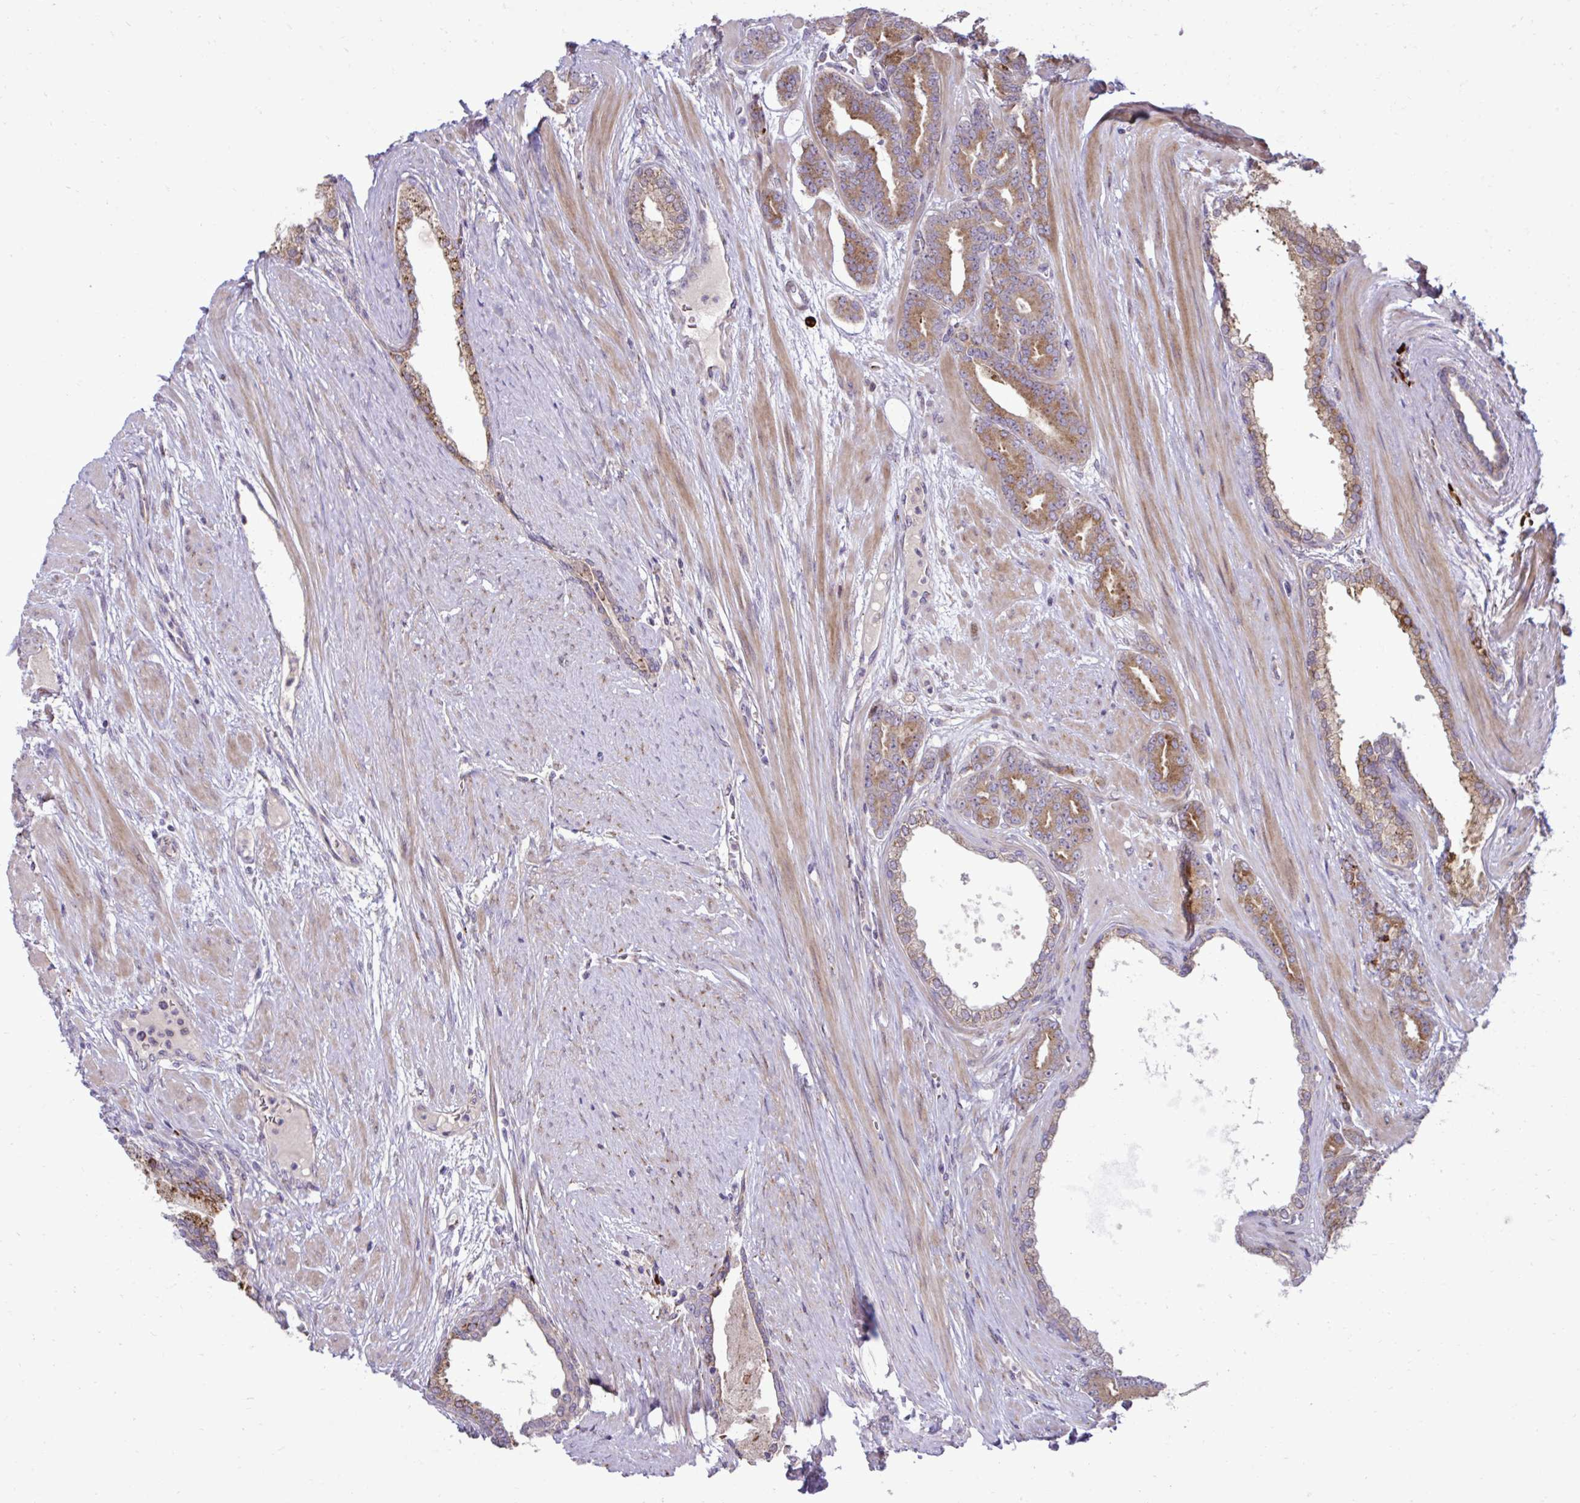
{"staining": {"intensity": "moderate", "quantity": ">75%", "location": "cytoplasmic/membranous"}, "tissue": "prostate cancer", "cell_type": "Tumor cells", "image_type": "cancer", "snomed": [{"axis": "morphology", "description": "Adenocarcinoma, High grade"}, {"axis": "topography", "description": "Prostate"}], "caption": "IHC image of high-grade adenocarcinoma (prostate) stained for a protein (brown), which shows medium levels of moderate cytoplasmic/membranous staining in approximately >75% of tumor cells.", "gene": "LIMS1", "patient": {"sex": "male", "age": 60}}